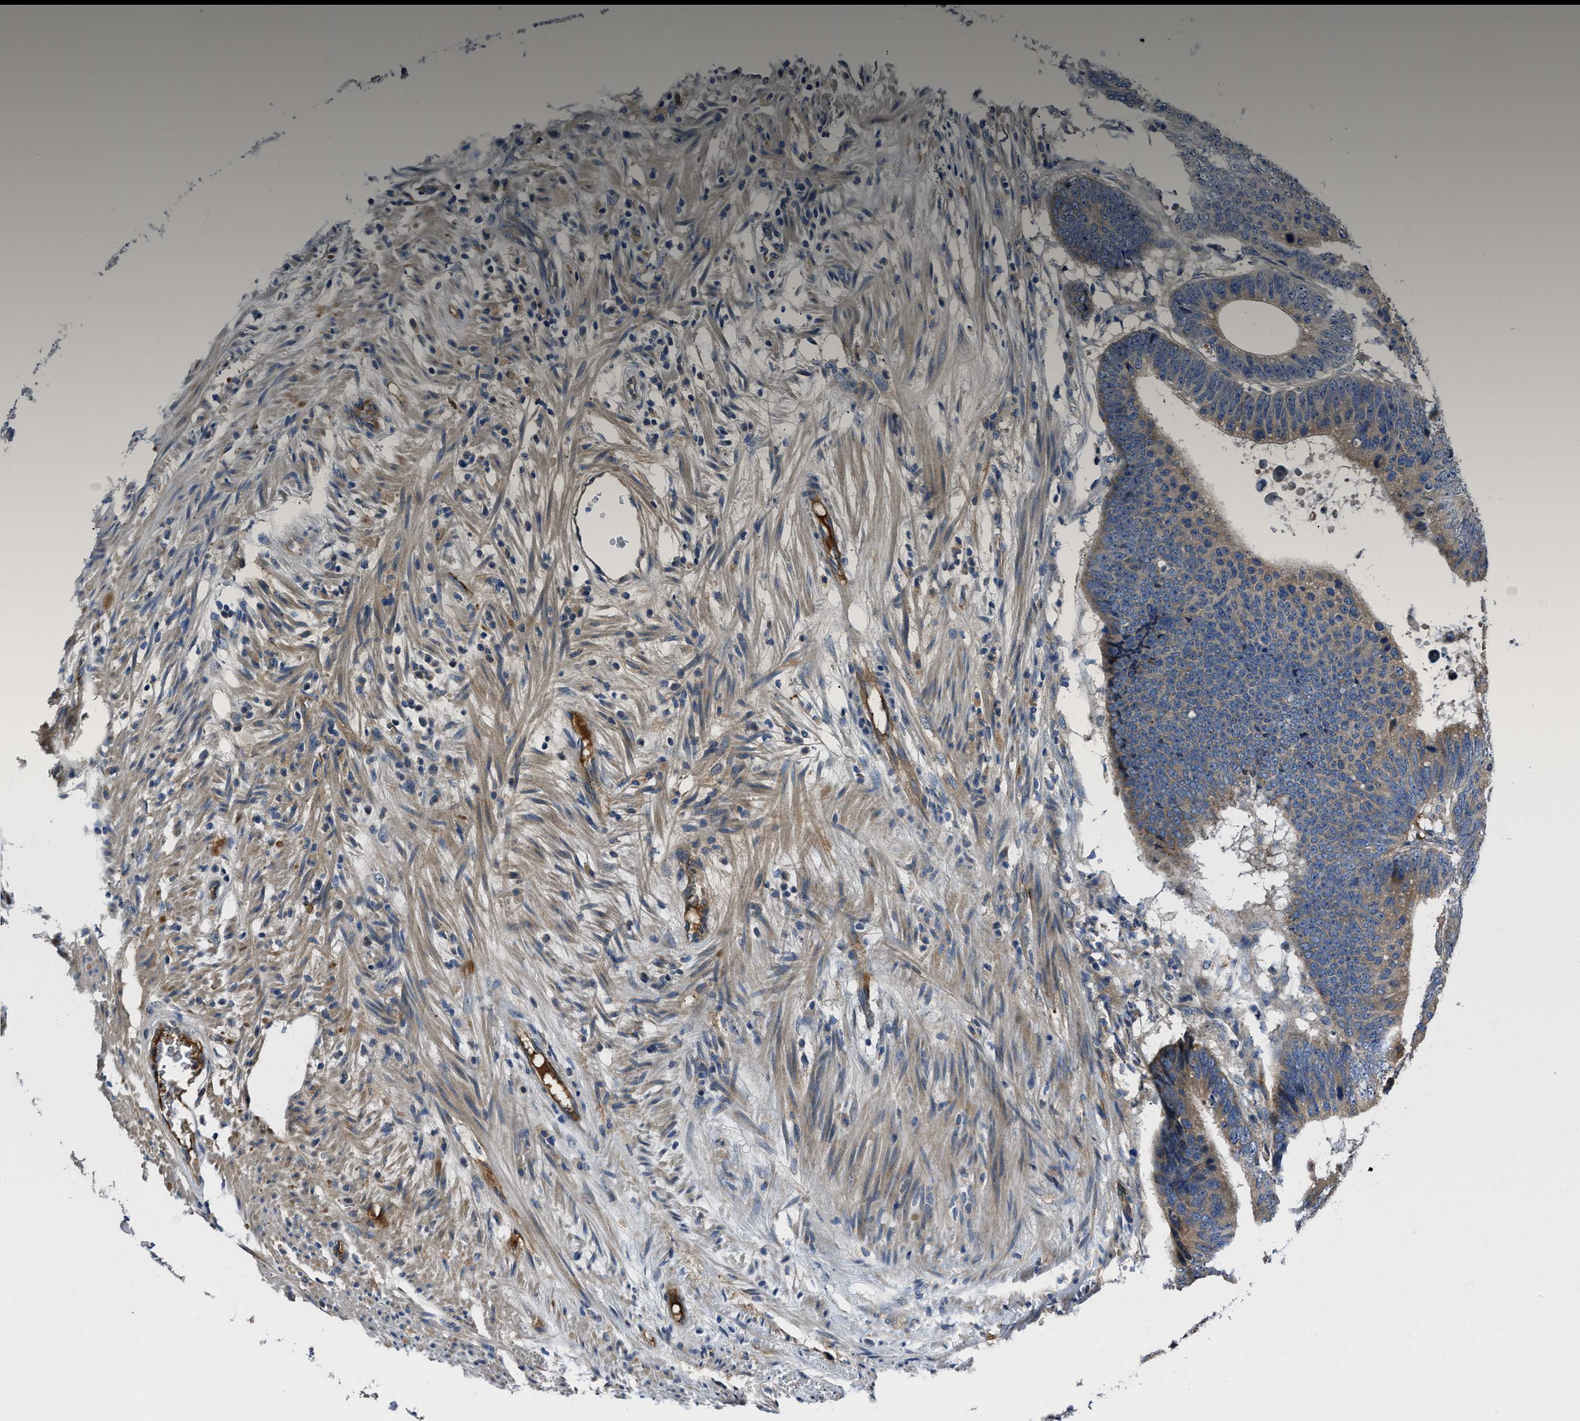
{"staining": {"intensity": "weak", "quantity": "25%-75%", "location": "cytoplasmic/membranous"}, "tissue": "colorectal cancer", "cell_type": "Tumor cells", "image_type": "cancer", "snomed": [{"axis": "morphology", "description": "Adenocarcinoma, NOS"}, {"axis": "topography", "description": "Colon"}], "caption": "Immunohistochemical staining of colorectal cancer (adenocarcinoma) displays weak cytoplasmic/membranous protein positivity in about 25%-75% of tumor cells. Using DAB (3,3'-diaminobenzidine) (brown) and hematoxylin (blue) stains, captured at high magnification using brightfield microscopy.", "gene": "ERC1", "patient": {"sex": "male", "age": 56}}